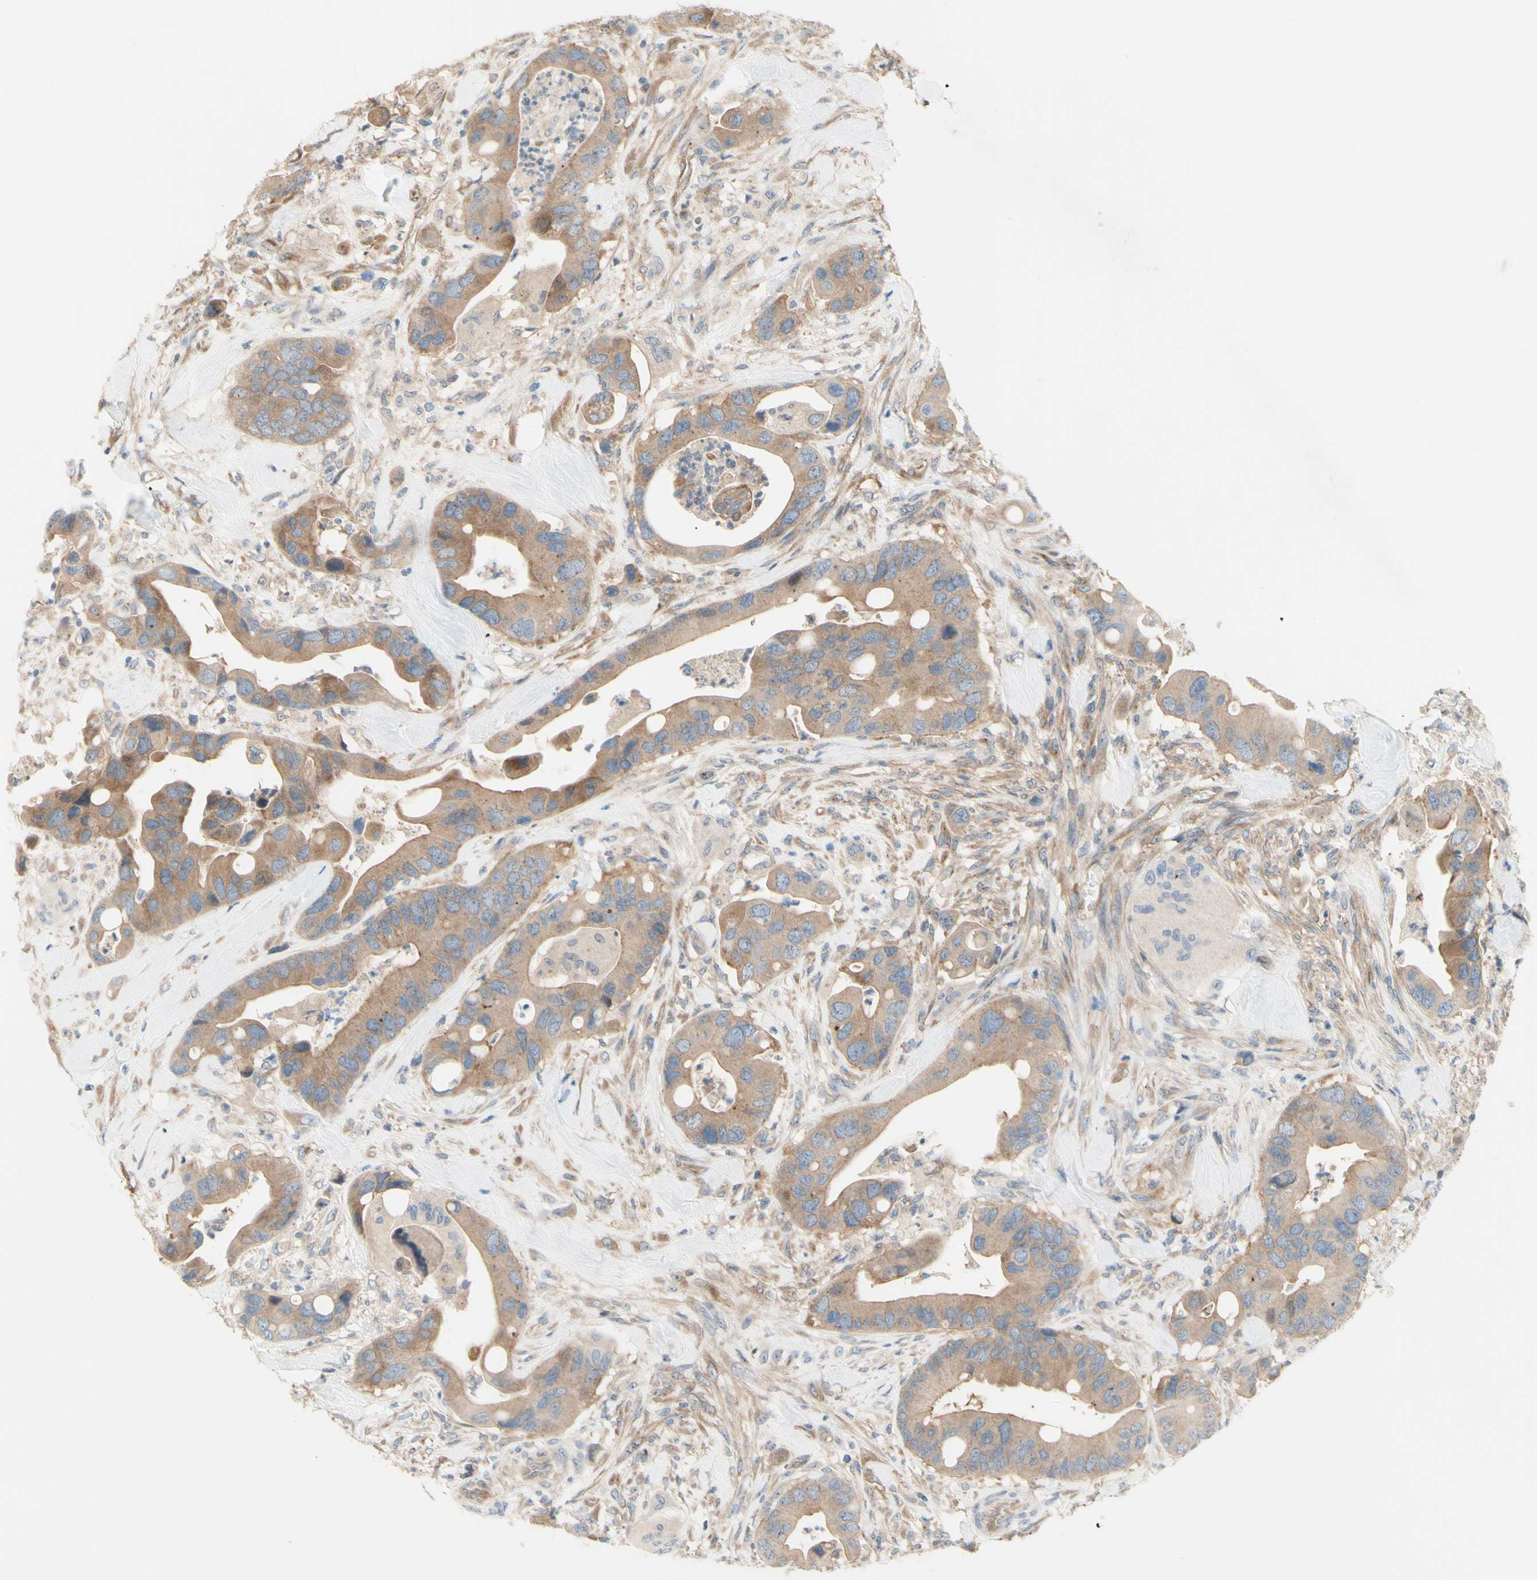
{"staining": {"intensity": "moderate", "quantity": ">75%", "location": "cytoplasmic/membranous"}, "tissue": "colorectal cancer", "cell_type": "Tumor cells", "image_type": "cancer", "snomed": [{"axis": "morphology", "description": "Adenocarcinoma, NOS"}, {"axis": "topography", "description": "Rectum"}], "caption": "Human adenocarcinoma (colorectal) stained with a brown dye shows moderate cytoplasmic/membranous positive expression in about >75% of tumor cells.", "gene": "DYNLRB1", "patient": {"sex": "female", "age": 57}}